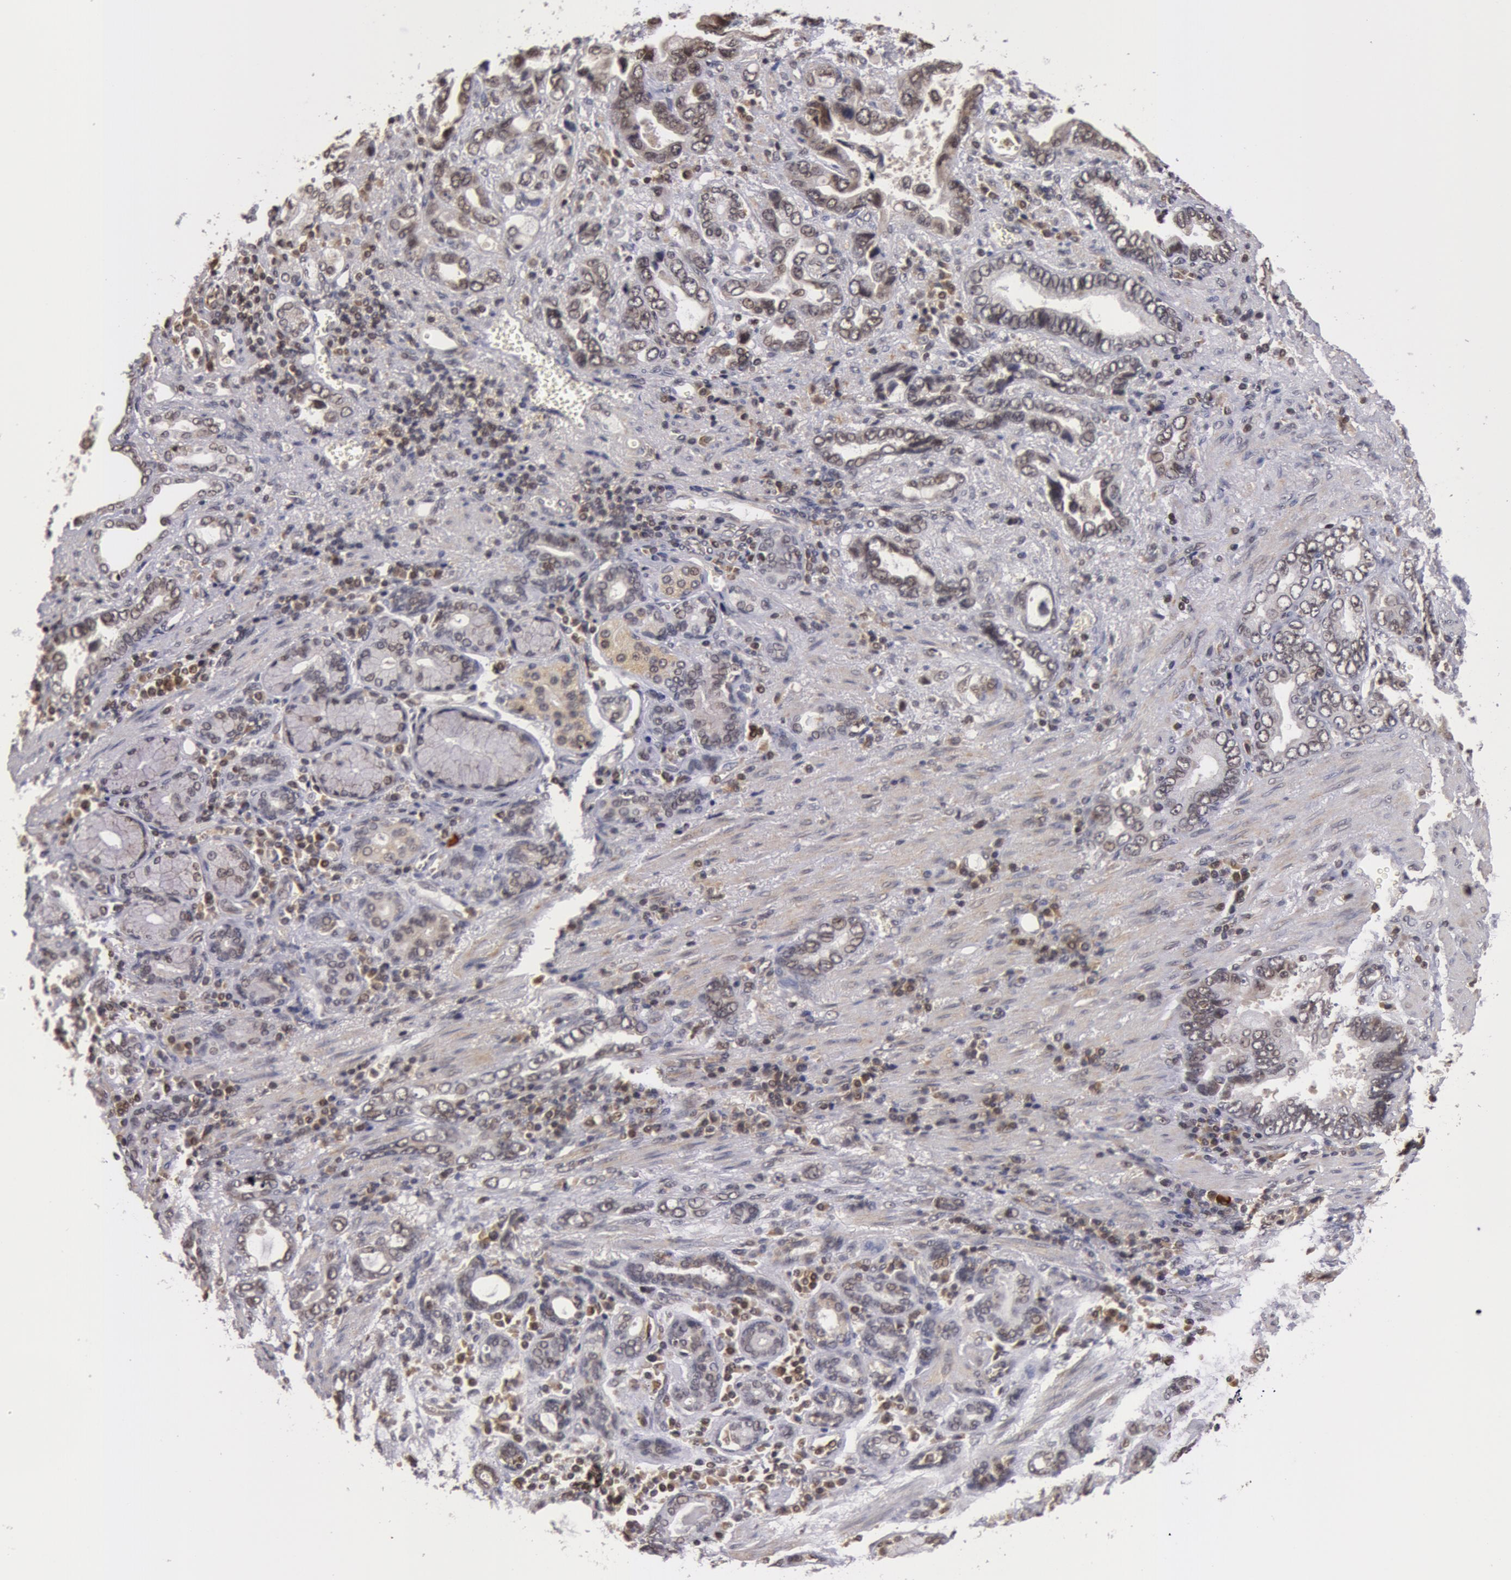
{"staining": {"intensity": "weak", "quantity": "<25%", "location": "nuclear"}, "tissue": "stomach cancer", "cell_type": "Tumor cells", "image_type": "cancer", "snomed": [{"axis": "morphology", "description": "Adenocarcinoma, NOS"}, {"axis": "topography", "description": "Stomach"}], "caption": "The micrograph reveals no staining of tumor cells in stomach cancer (adenocarcinoma).", "gene": "ZNF350", "patient": {"sex": "male", "age": 78}}